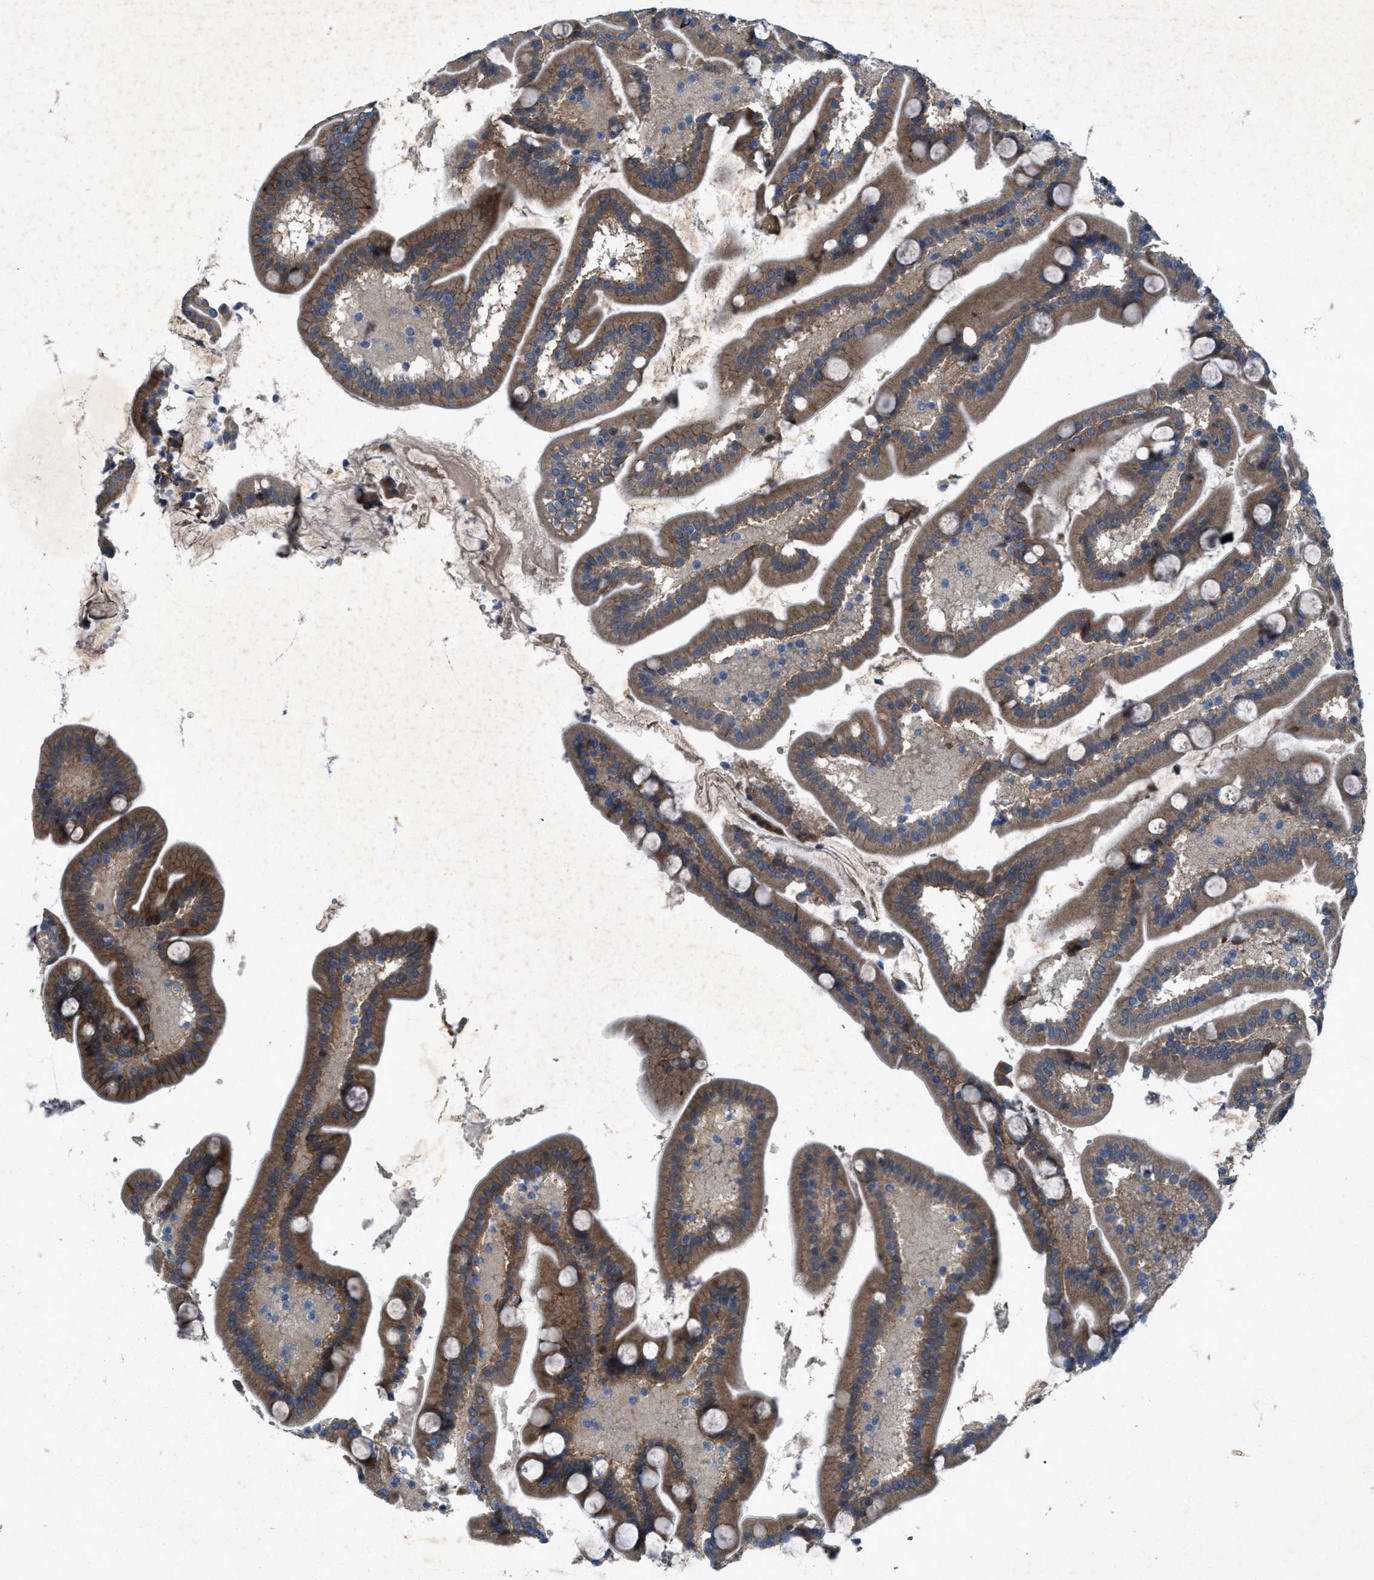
{"staining": {"intensity": "strong", "quantity": "25%-75%", "location": "cytoplasmic/membranous"}, "tissue": "duodenum", "cell_type": "Glandular cells", "image_type": "normal", "snomed": [{"axis": "morphology", "description": "Normal tissue, NOS"}, {"axis": "topography", "description": "Duodenum"}], "caption": "Immunohistochemical staining of normal human duodenum demonstrates strong cytoplasmic/membranous protein expression in approximately 25%-75% of glandular cells.", "gene": "URGCP", "patient": {"sex": "male", "age": 54}}